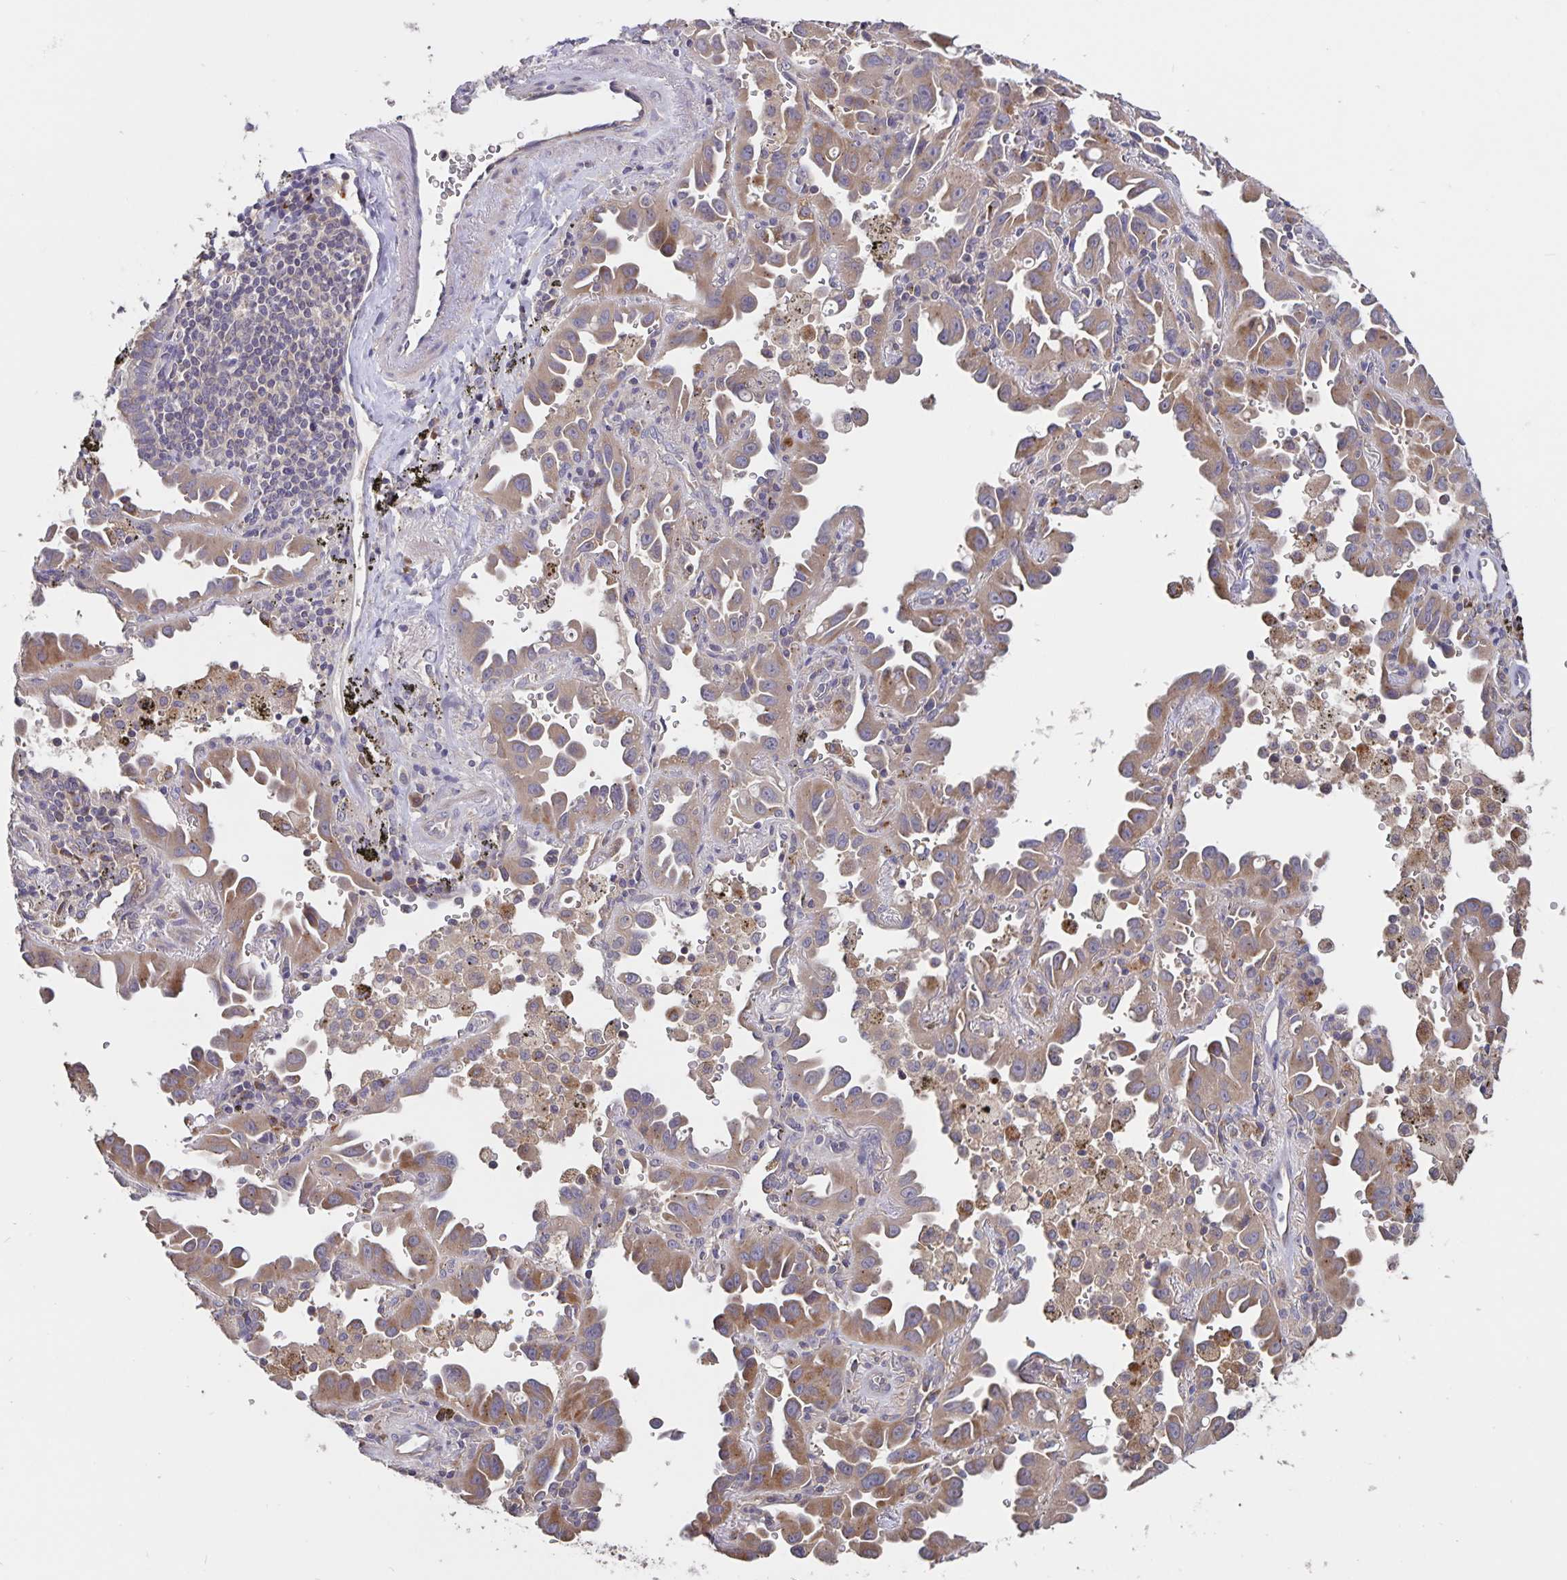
{"staining": {"intensity": "moderate", "quantity": ">75%", "location": "cytoplasmic/membranous"}, "tissue": "lung cancer", "cell_type": "Tumor cells", "image_type": "cancer", "snomed": [{"axis": "morphology", "description": "Adenocarcinoma, NOS"}, {"axis": "topography", "description": "Lung"}], "caption": "Tumor cells reveal medium levels of moderate cytoplasmic/membranous staining in about >75% of cells in lung cancer (adenocarcinoma). (DAB IHC with brightfield microscopy, high magnification).", "gene": "FBXL16", "patient": {"sex": "male", "age": 68}}